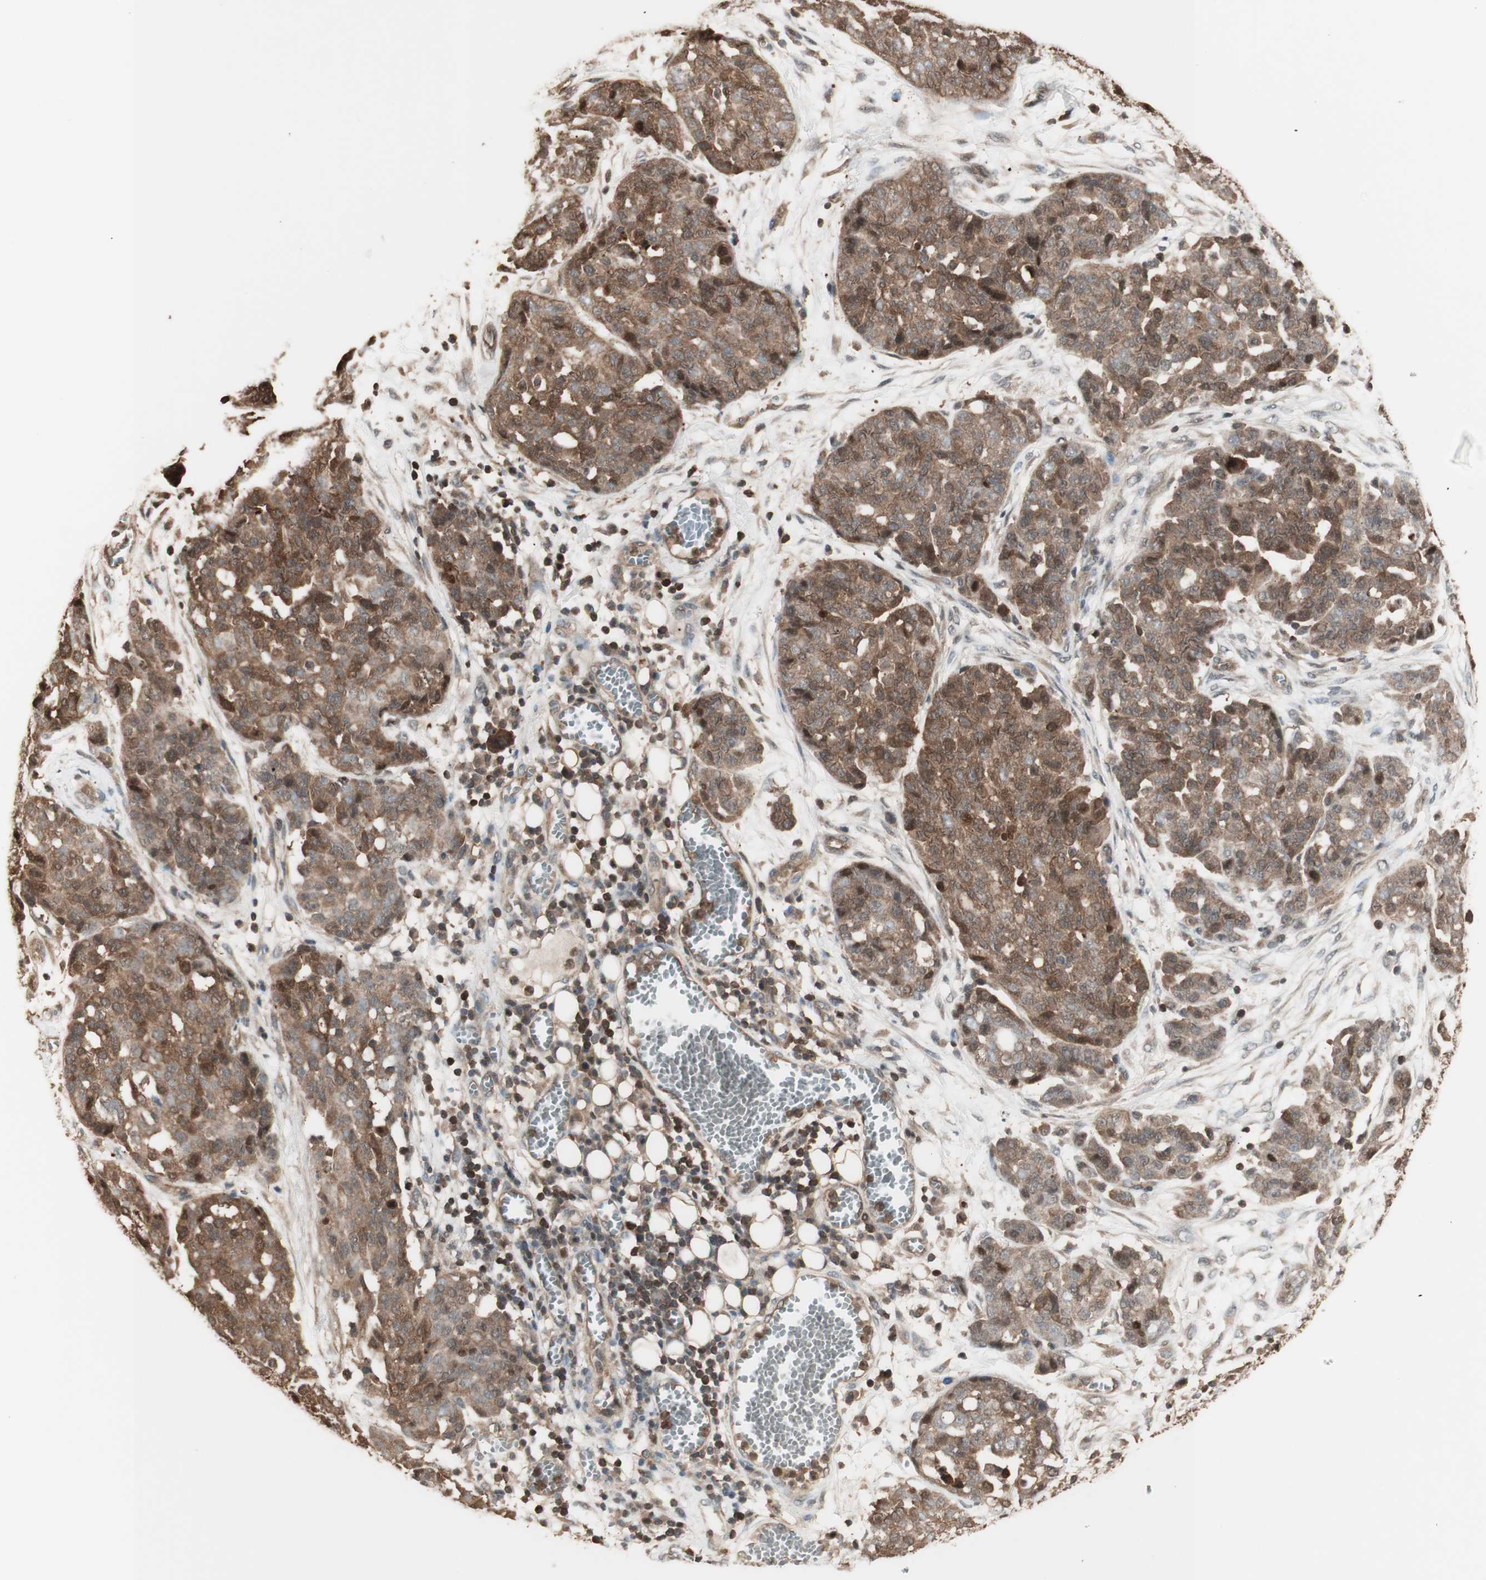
{"staining": {"intensity": "moderate", "quantity": ">75%", "location": "cytoplasmic/membranous,nuclear"}, "tissue": "ovarian cancer", "cell_type": "Tumor cells", "image_type": "cancer", "snomed": [{"axis": "morphology", "description": "Cystadenocarcinoma, serous, NOS"}, {"axis": "topography", "description": "Soft tissue"}, {"axis": "topography", "description": "Ovary"}], "caption": "Immunohistochemical staining of ovarian cancer displays medium levels of moderate cytoplasmic/membranous and nuclear staining in about >75% of tumor cells.", "gene": "YWHAB", "patient": {"sex": "female", "age": 57}}